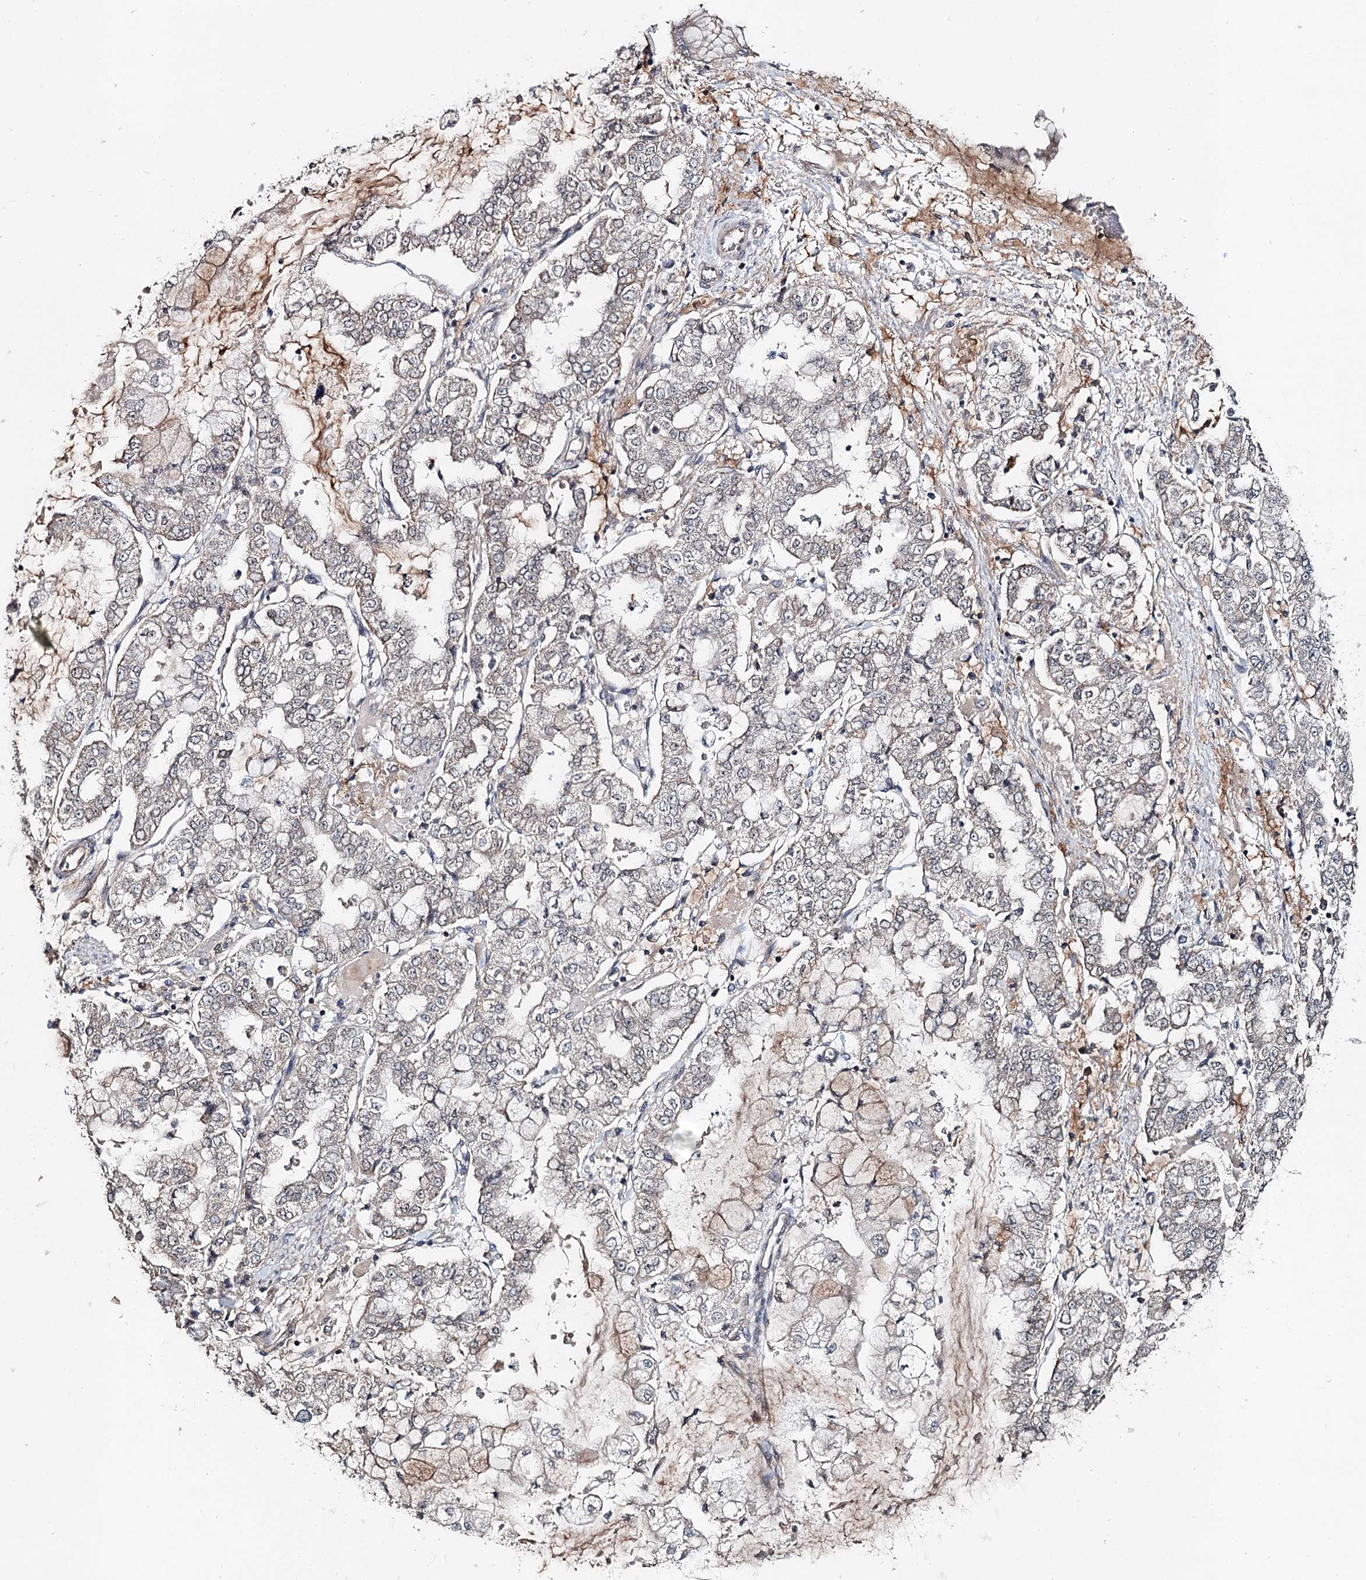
{"staining": {"intensity": "negative", "quantity": "none", "location": "none"}, "tissue": "stomach cancer", "cell_type": "Tumor cells", "image_type": "cancer", "snomed": [{"axis": "morphology", "description": "Adenocarcinoma, NOS"}, {"axis": "topography", "description": "Stomach"}], "caption": "High power microscopy histopathology image of an IHC photomicrograph of stomach cancer (adenocarcinoma), revealing no significant staining in tumor cells.", "gene": "NOPCHAP1", "patient": {"sex": "male", "age": 76}}